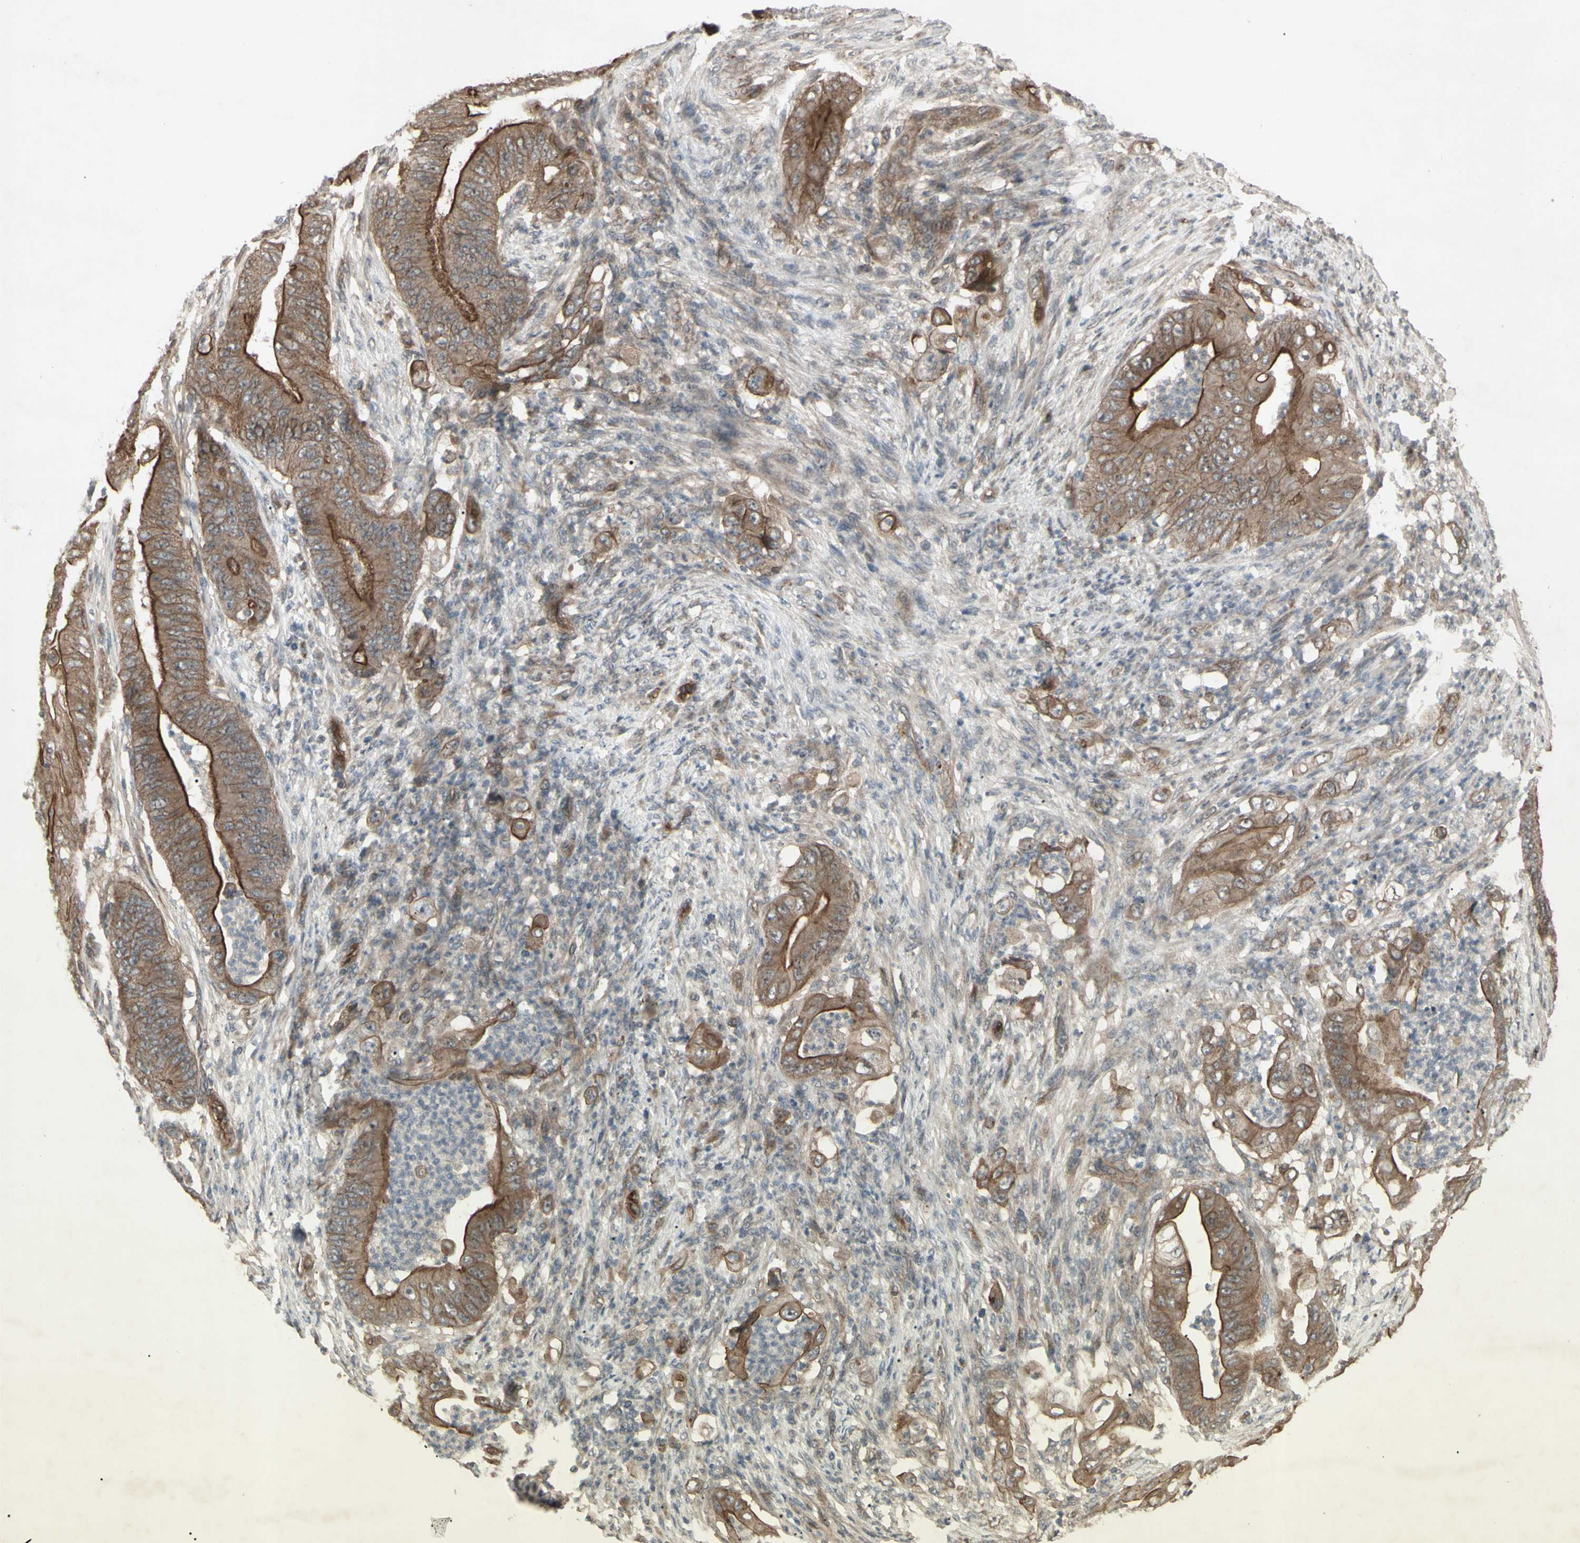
{"staining": {"intensity": "moderate", "quantity": ">75%", "location": "cytoplasmic/membranous"}, "tissue": "stomach cancer", "cell_type": "Tumor cells", "image_type": "cancer", "snomed": [{"axis": "morphology", "description": "Adenocarcinoma, NOS"}, {"axis": "topography", "description": "Stomach"}], "caption": "About >75% of tumor cells in stomach cancer (adenocarcinoma) display moderate cytoplasmic/membranous protein expression as visualized by brown immunohistochemical staining.", "gene": "JAG1", "patient": {"sex": "female", "age": 73}}